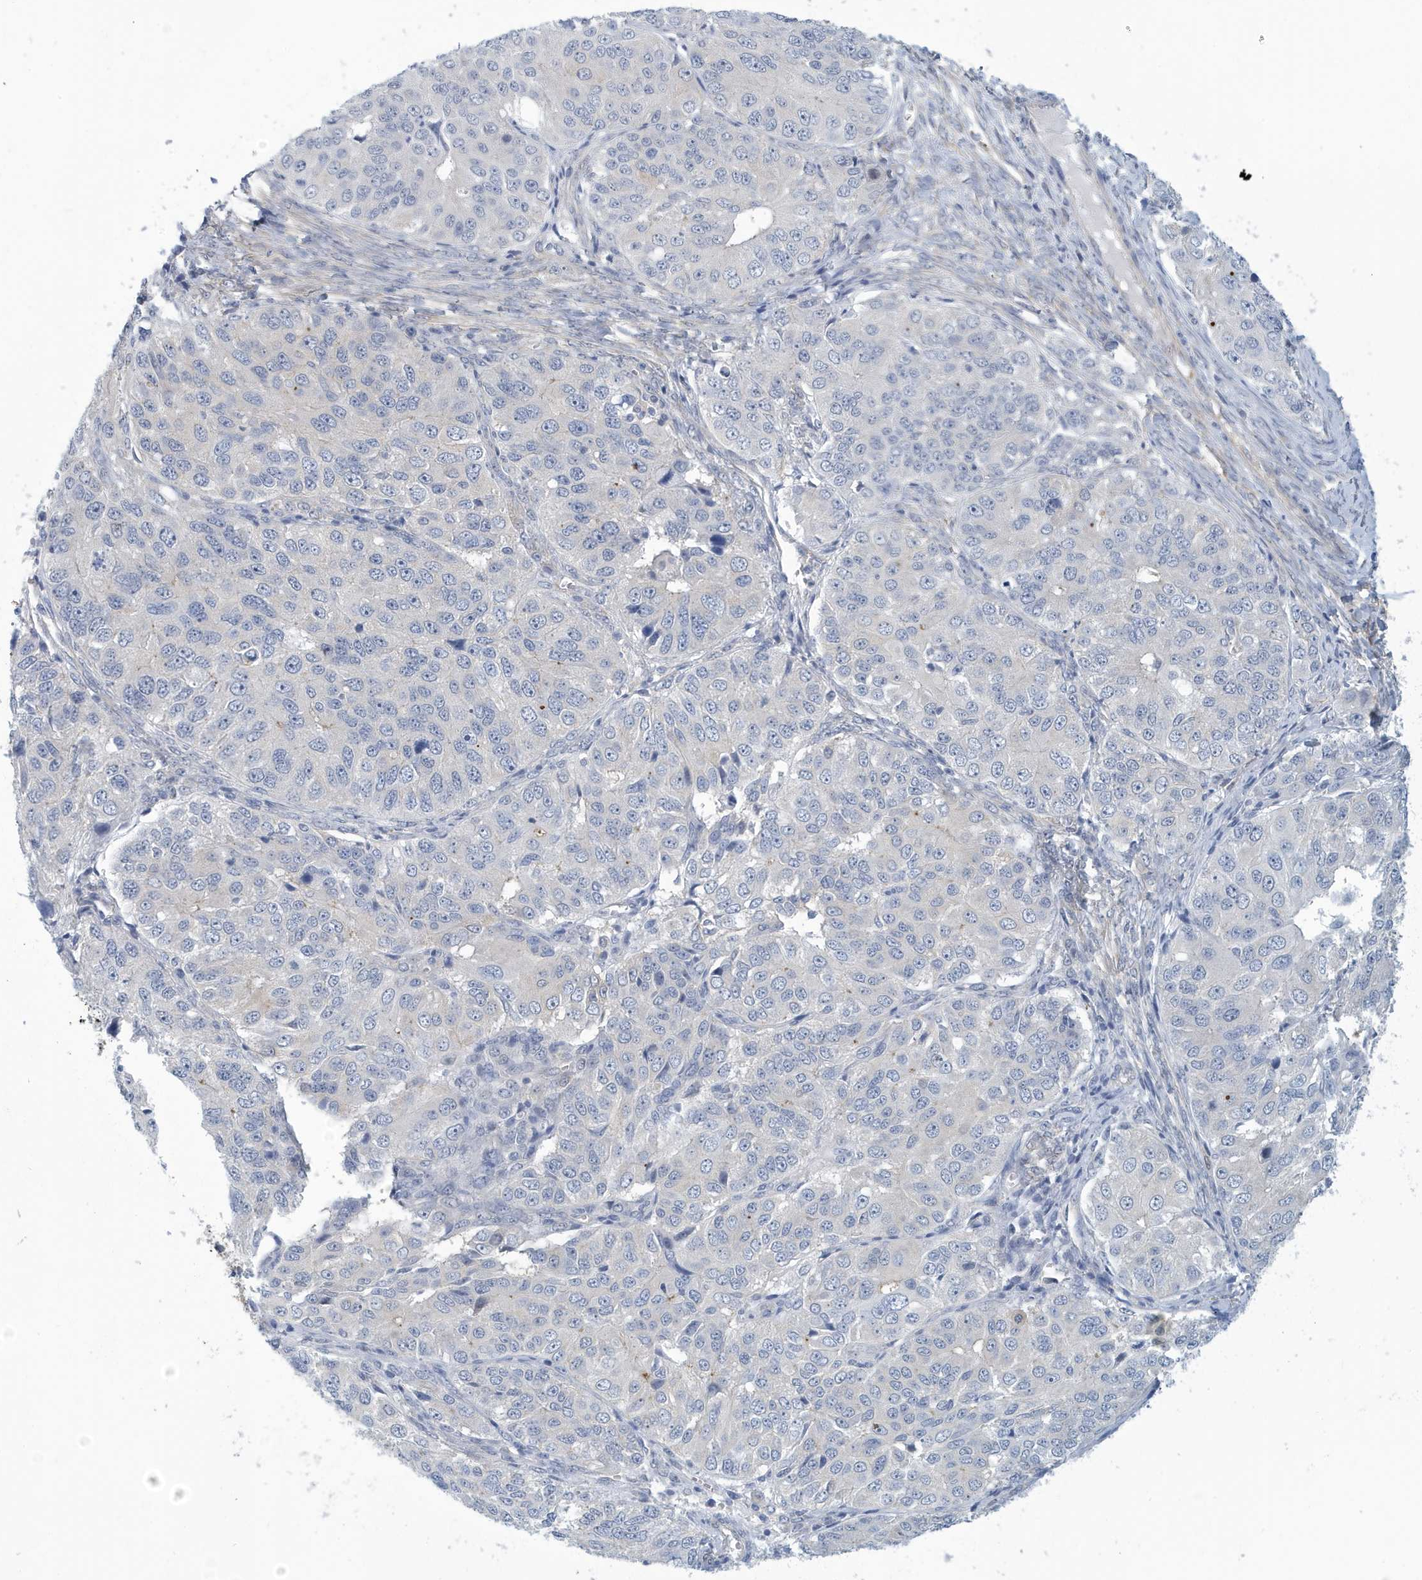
{"staining": {"intensity": "negative", "quantity": "none", "location": "none"}, "tissue": "ovarian cancer", "cell_type": "Tumor cells", "image_type": "cancer", "snomed": [{"axis": "morphology", "description": "Carcinoma, endometroid"}, {"axis": "topography", "description": "Ovary"}], "caption": "Endometroid carcinoma (ovarian) stained for a protein using immunohistochemistry reveals no staining tumor cells.", "gene": "VTA1", "patient": {"sex": "female", "age": 51}}